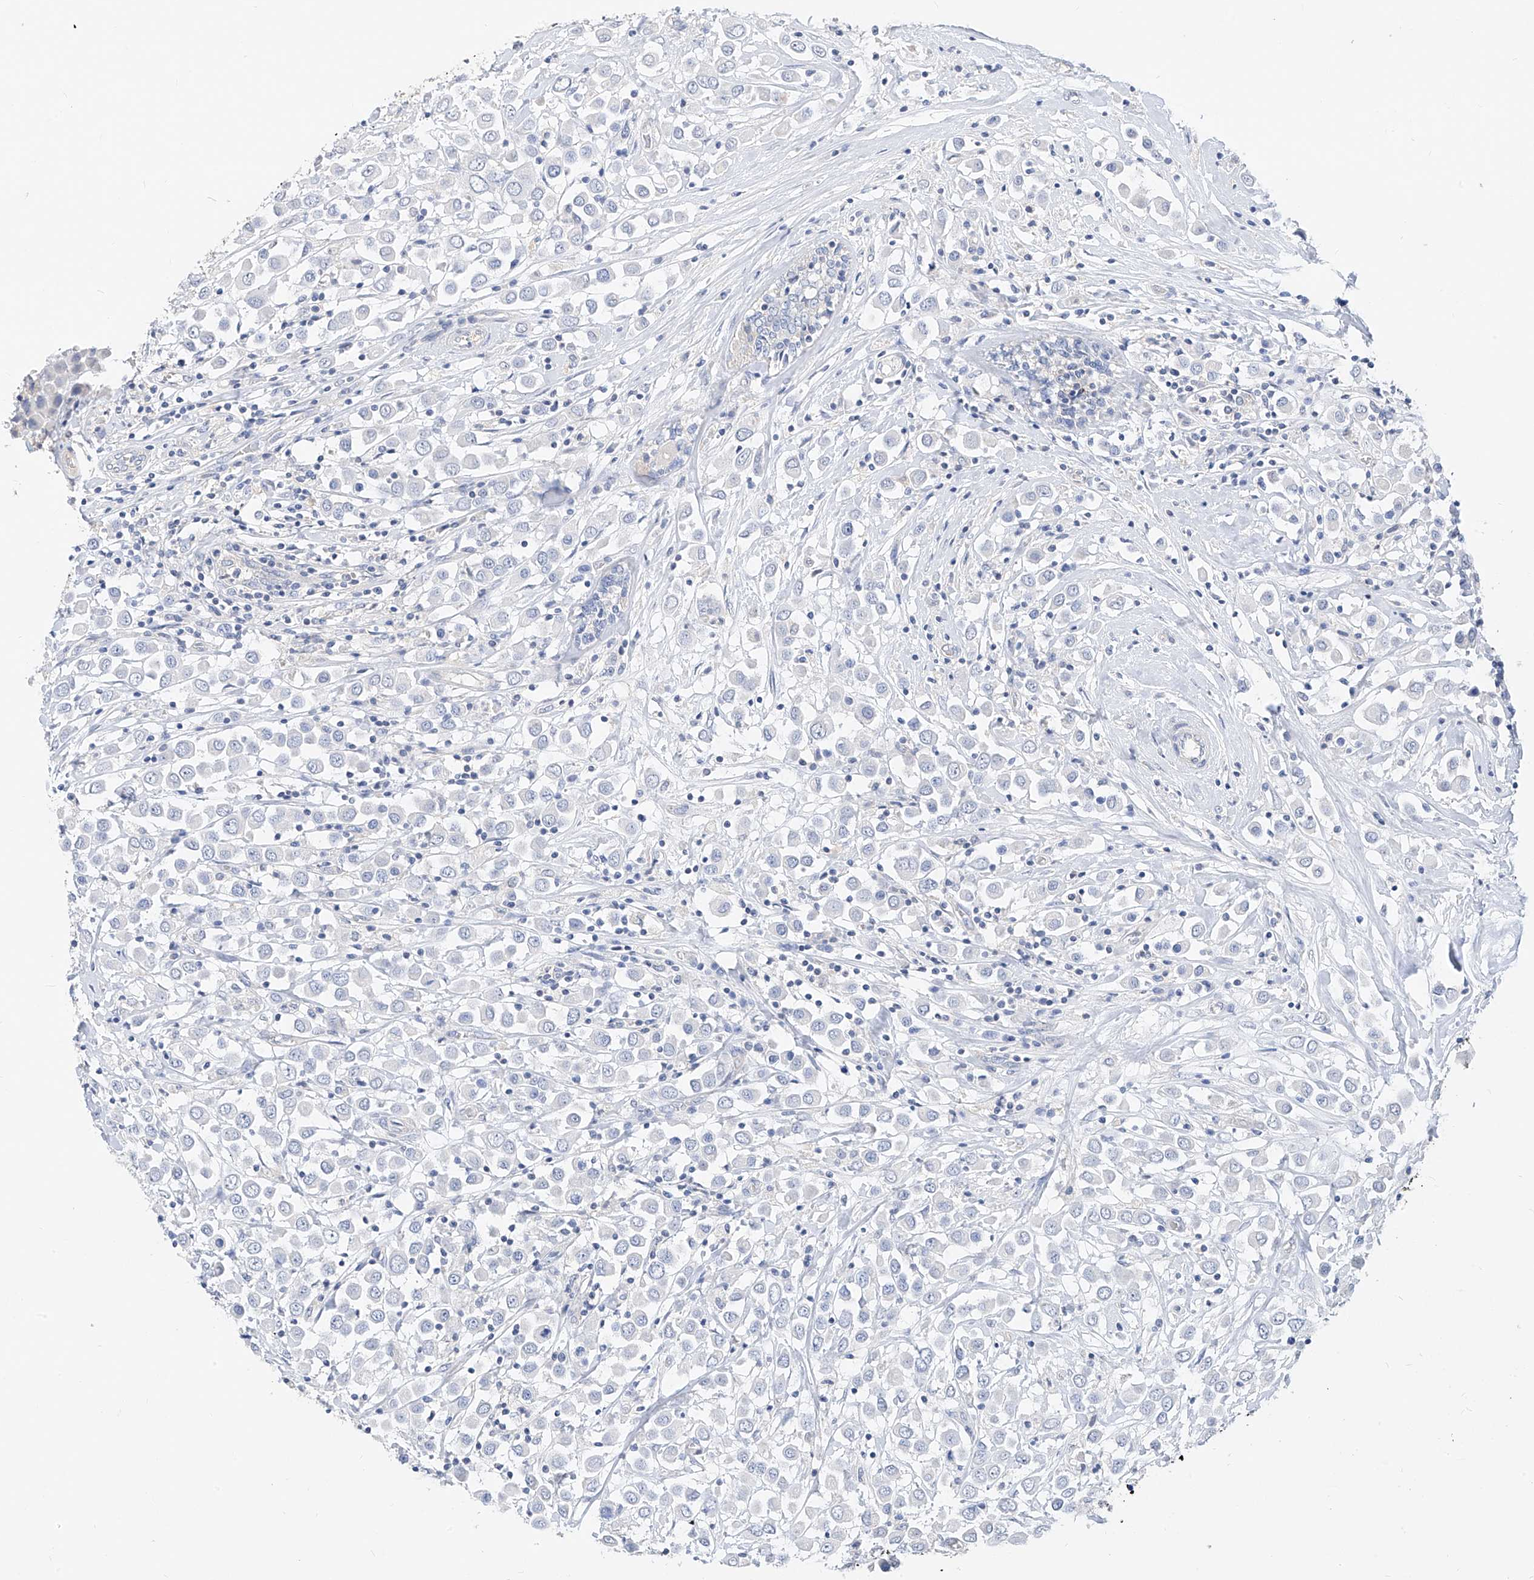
{"staining": {"intensity": "negative", "quantity": "none", "location": "none"}, "tissue": "breast cancer", "cell_type": "Tumor cells", "image_type": "cancer", "snomed": [{"axis": "morphology", "description": "Duct carcinoma"}, {"axis": "topography", "description": "Breast"}], "caption": "Histopathology image shows no significant protein positivity in tumor cells of invasive ductal carcinoma (breast).", "gene": "ZZEF1", "patient": {"sex": "female", "age": 61}}